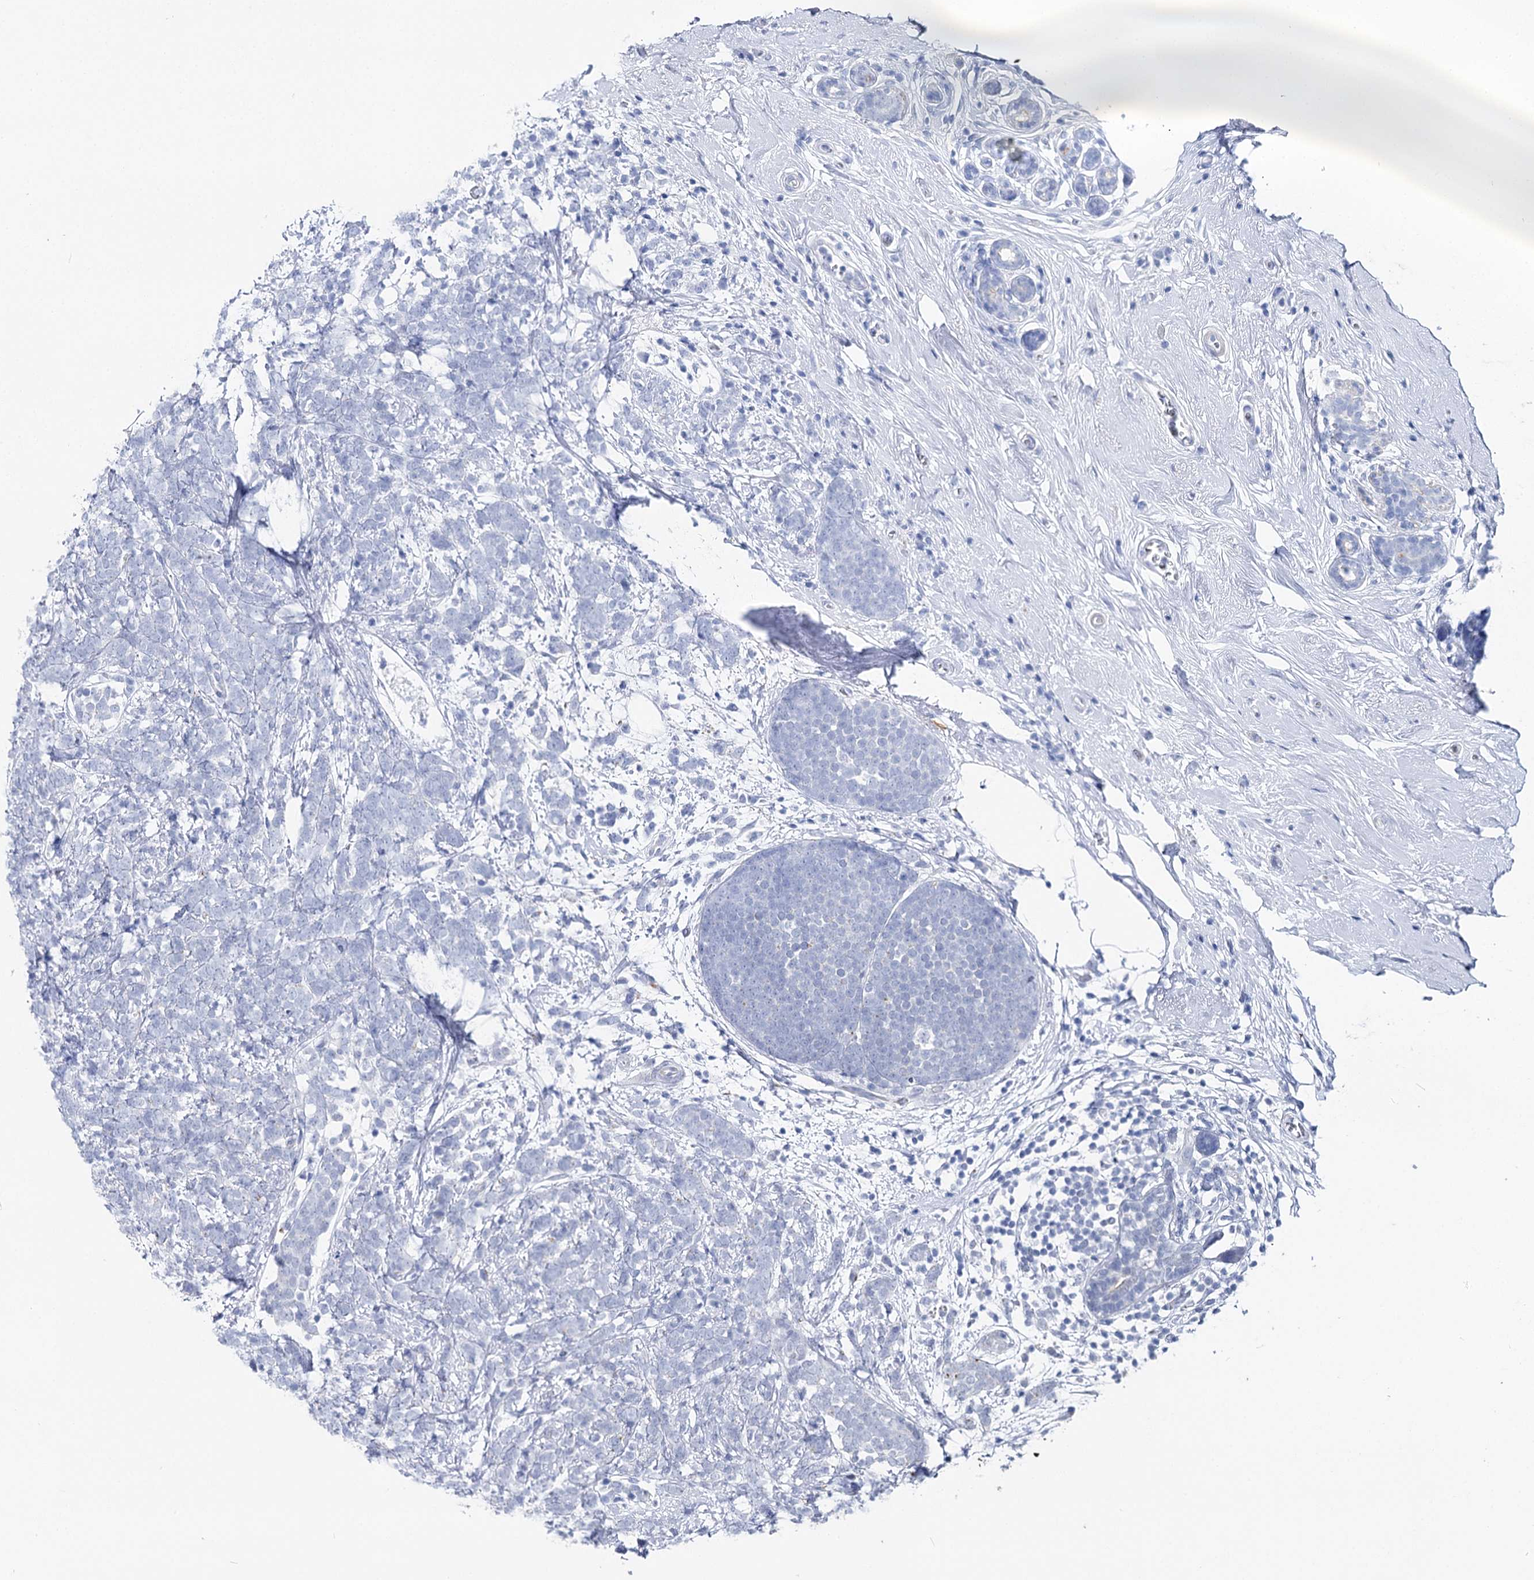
{"staining": {"intensity": "negative", "quantity": "none", "location": "none"}, "tissue": "breast cancer", "cell_type": "Tumor cells", "image_type": "cancer", "snomed": [{"axis": "morphology", "description": "Lobular carcinoma"}, {"axis": "topography", "description": "Breast"}], "caption": "A micrograph of human breast lobular carcinoma is negative for staining in tumor cells.", "gene": "AGXT2", "patient": {"sex": "female", "age": 58}}